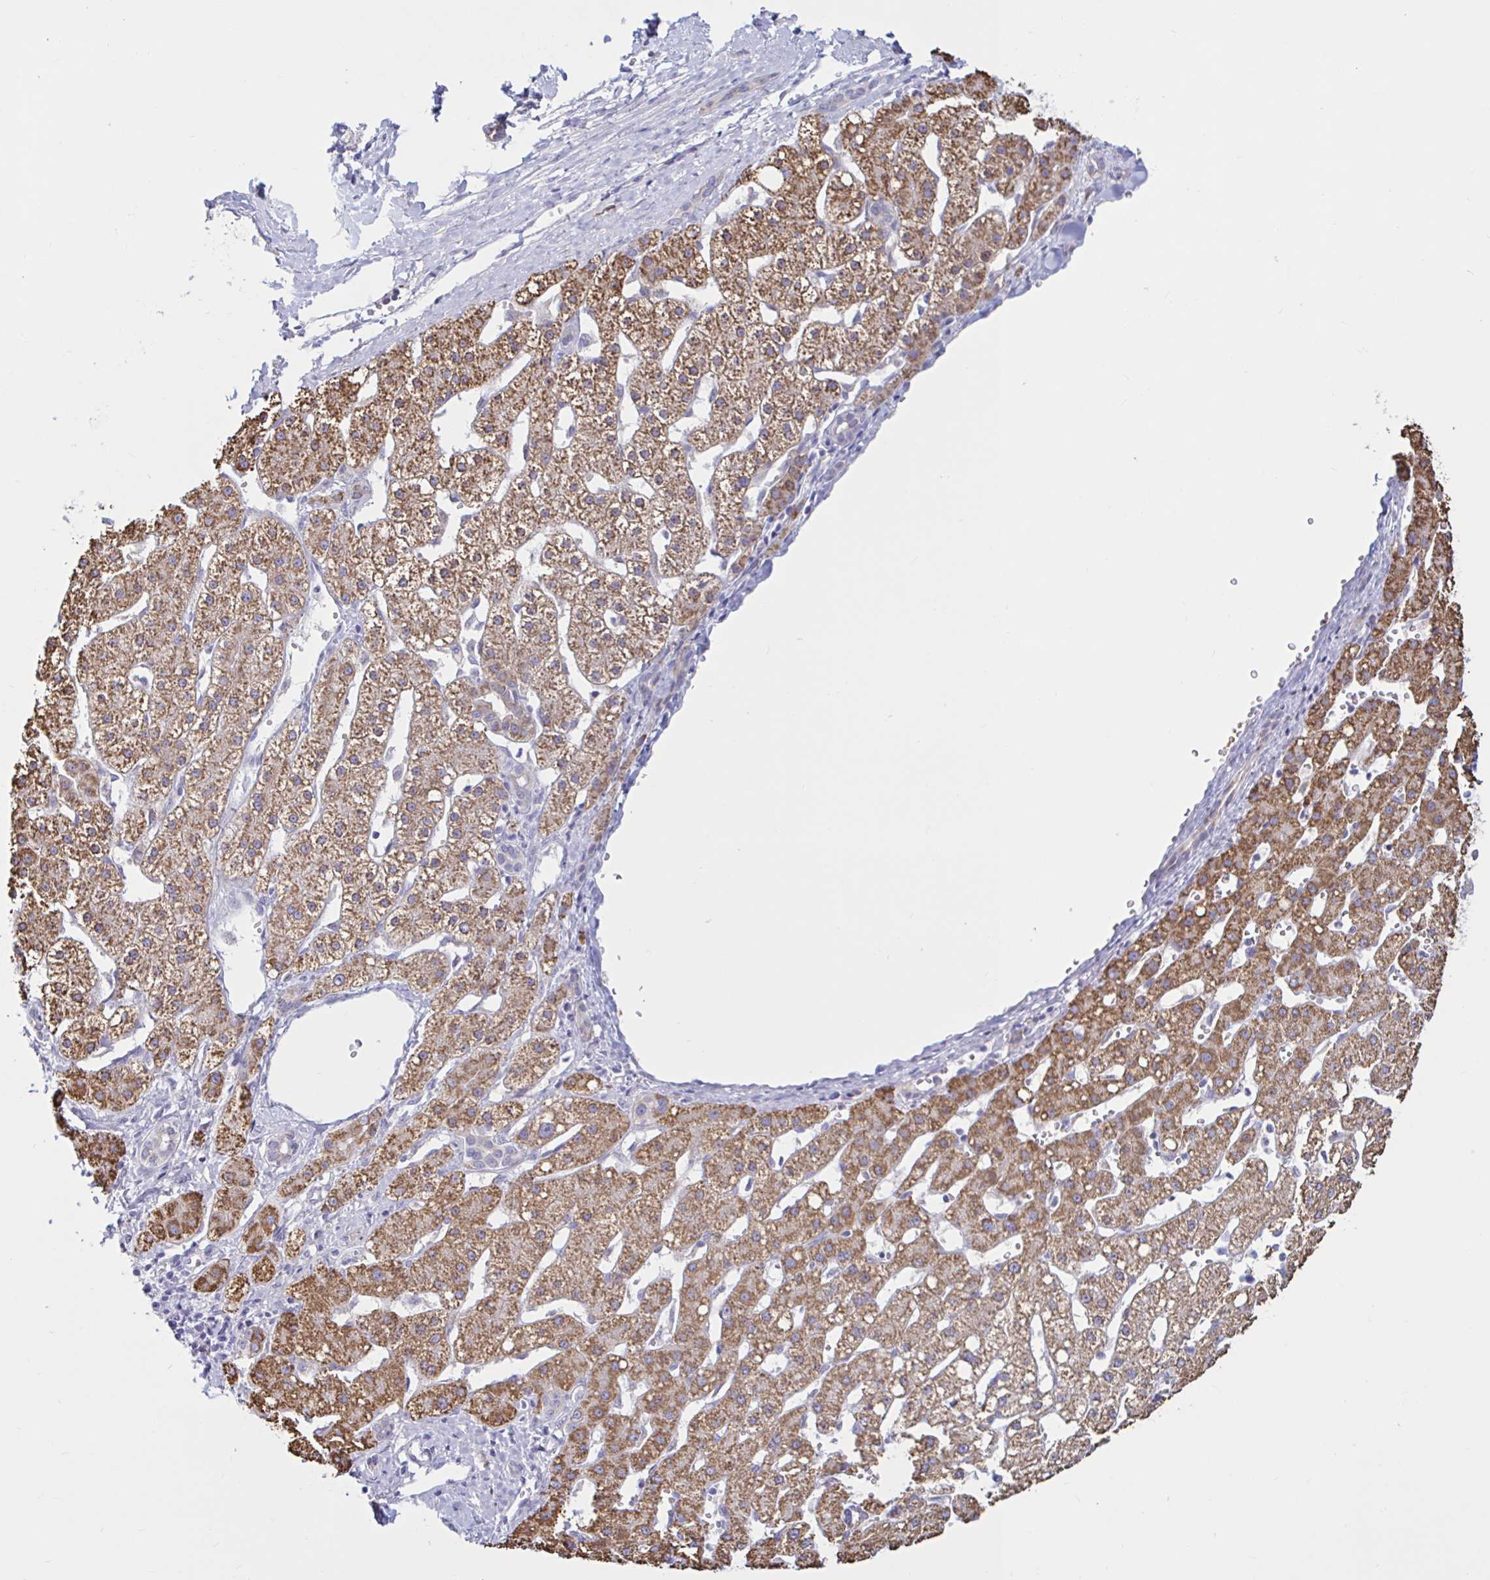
{"staining": {"intensity": "moderate", "quantity": ">75%", "location": "cytoplasmic/membranous"}, "tissue": "liver cancer", "cell_type": "Tumor cells", "image_type": "cancer", "snomed": [{"axis": "morphology", "description": "Carcinoma, Hepatocellular, NOS"}, {"axis": "topography", "description": "Liver"}], "caption": "Tumor cells demonstrate medium levels of moderate cytoplasmic/membranous expression in approximately >75% of cells in human liver hepatocellular carcinoma.", "gene": "NBPF3", "patient": {"sex": "male", "age": 67}}